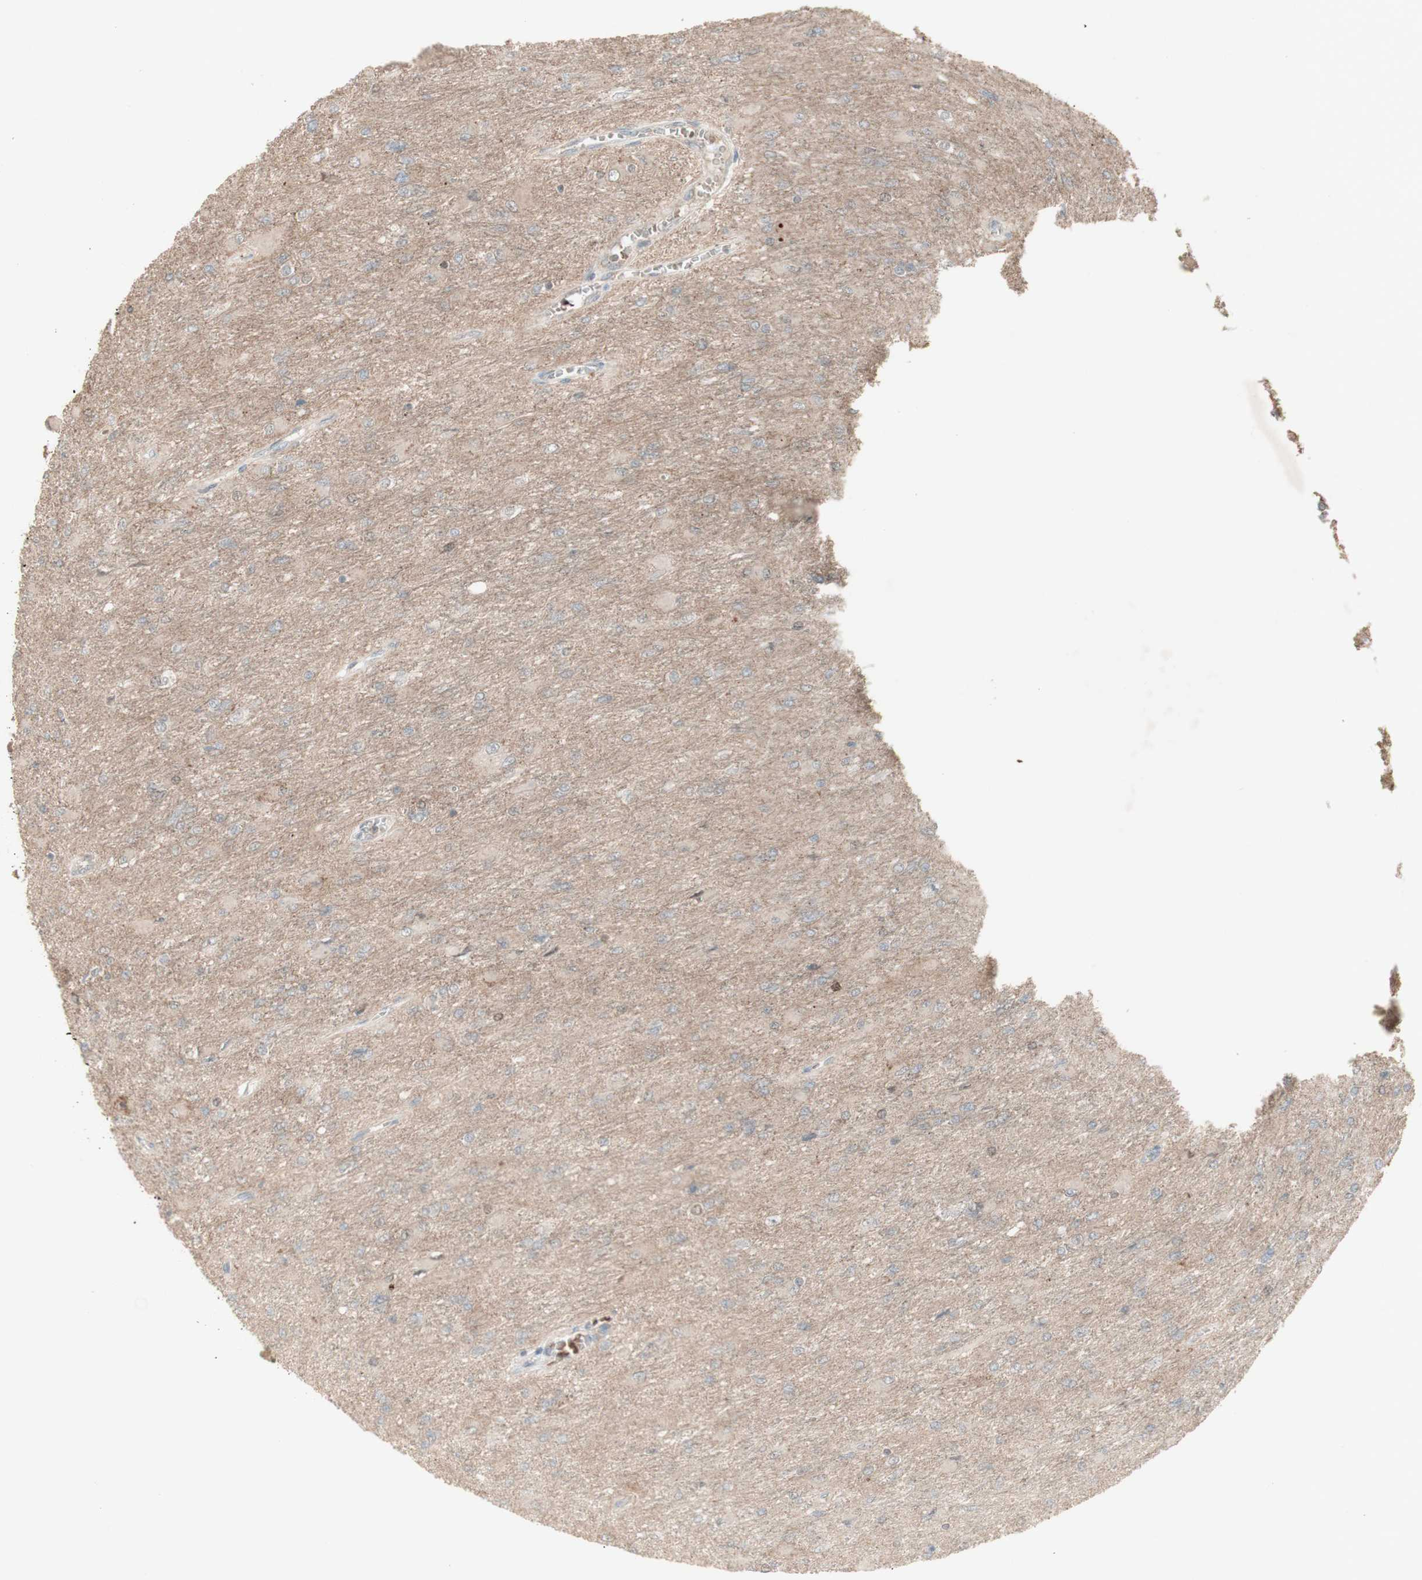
{"staining": {"intensity": "negative", "quantity": "none", "location": "none"}, "tissue": "glioma", "cell_type": "Tumor cells", "image_type": "cancer", "snomed": [{"axis": "morphology", "description": "Glioma, malignant, High grade"}, {"axis": "topography", "description": "Cerebral cortex"}], "caption": "The IHC image has no significant expression in tumor cells of malignant glioma (high-grade) tissue.", "gene": "MSH6", "patient": {"sex": "female", "age": 36}}